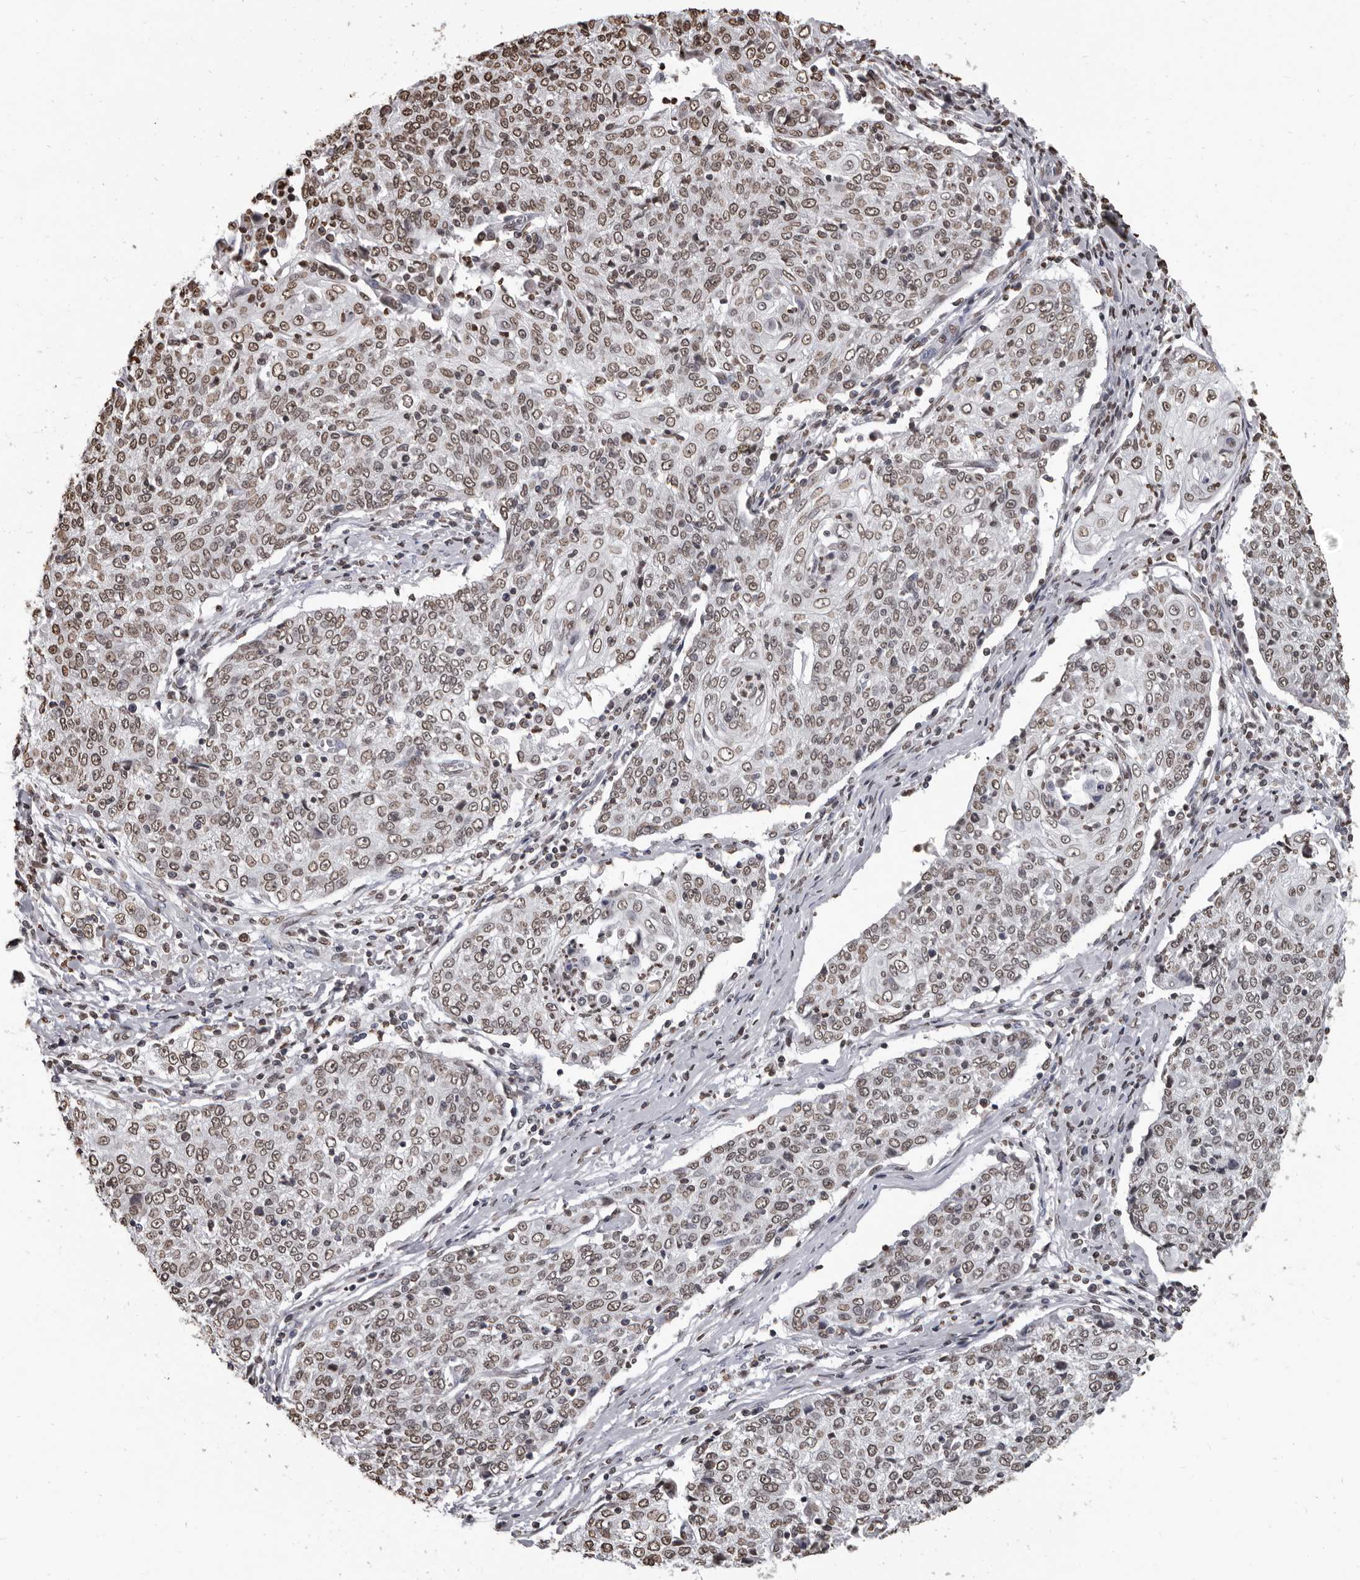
{"staining": {"intensity": "moderate", "quantity": ">75%", "location": "nuclear"}, "tissue": "cervical cancer", "cell_type": "Tumor cells", "image_type": "cancer", "snomed": [{"axis": "morphology", "description": "Squamous cell carcinoma, NOS"}, {"axis": "topography", "description": "Cervix"}], "caption": "Protein staining demonstrates moderate nuclear expression in approximately >75% of tumor cells in squamous cell carcinoma (cervical).", "gene": "AHR", "patient": {"sex": "female", "age": 48}}